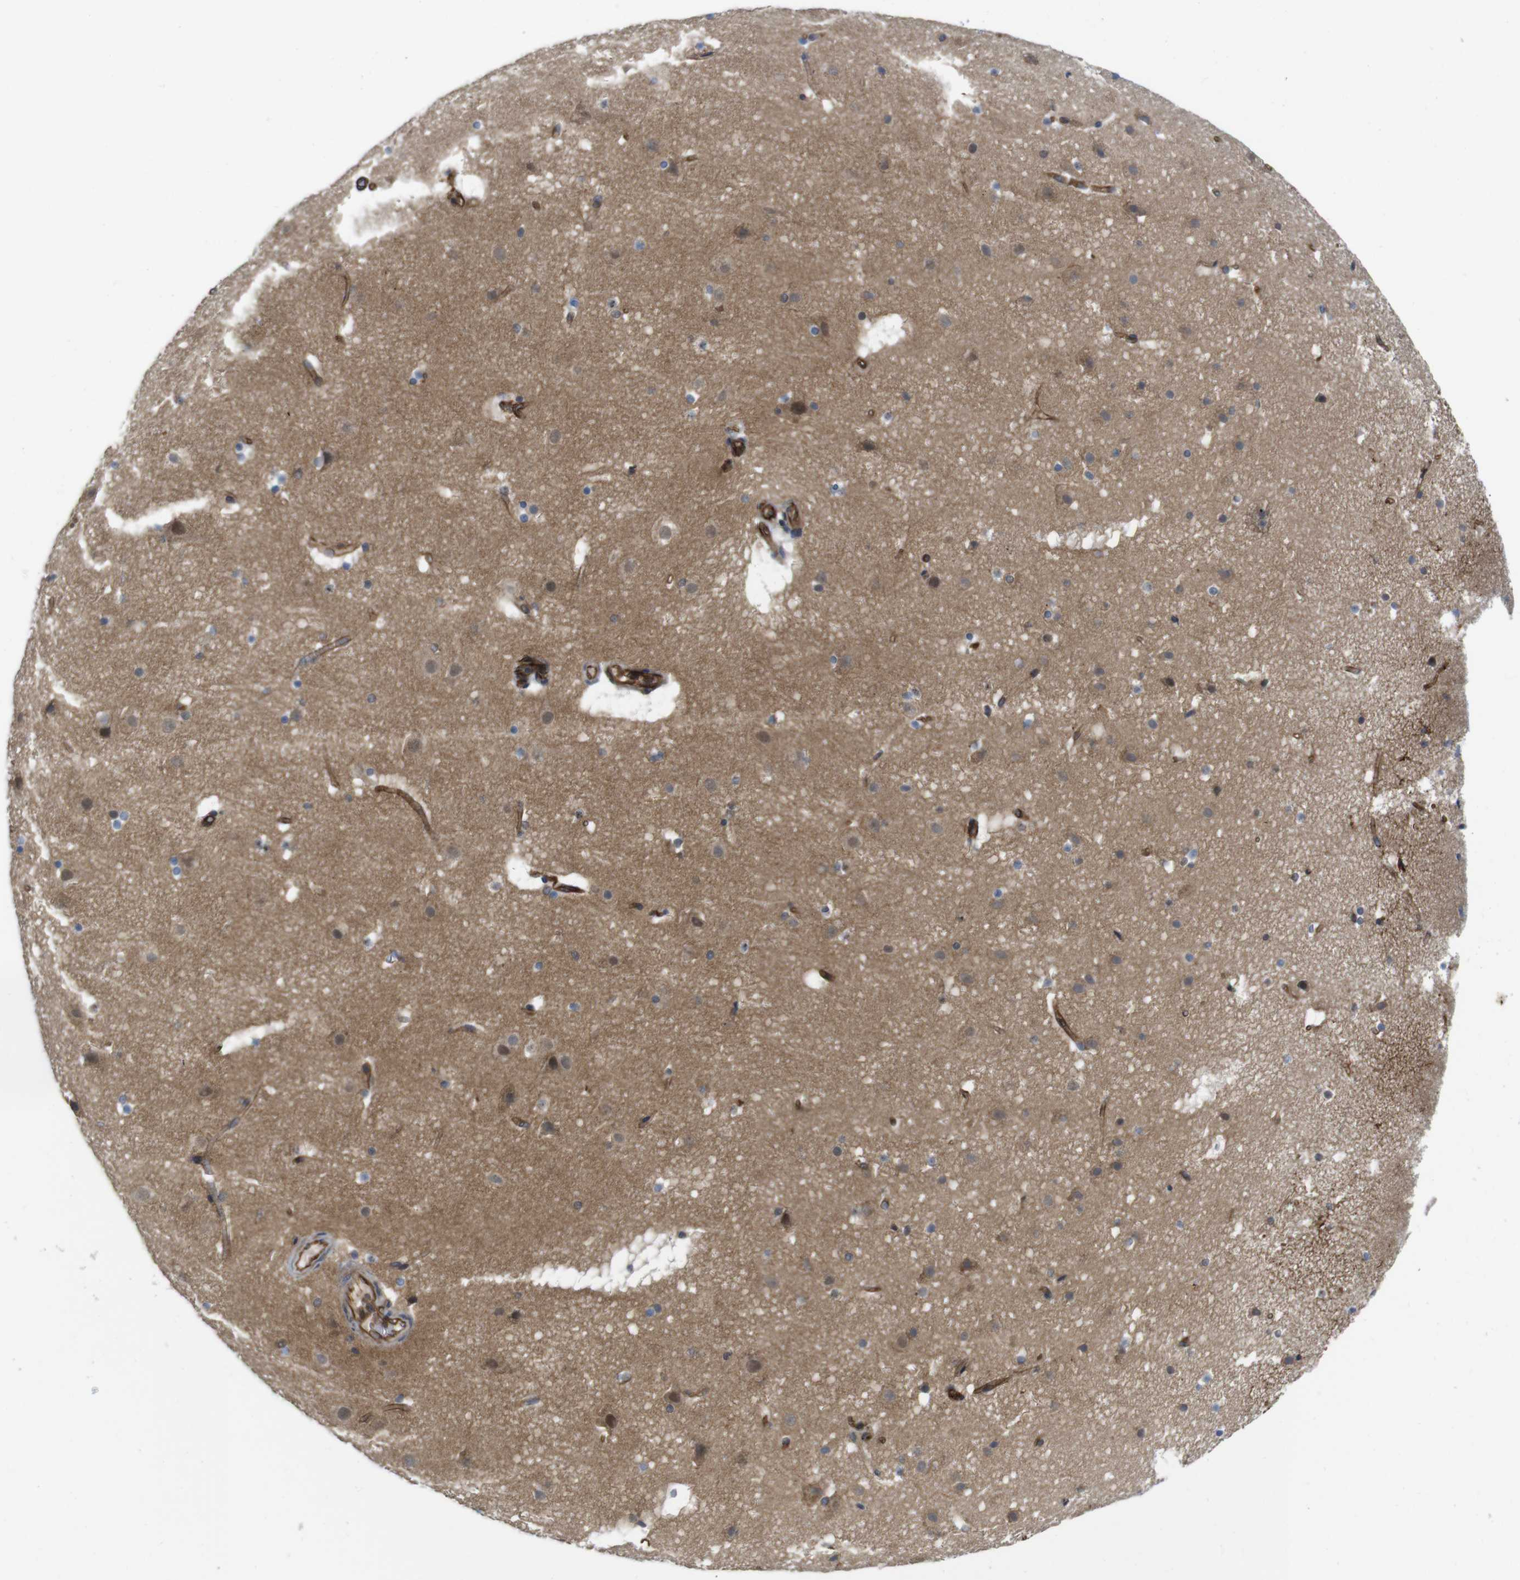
{"staining": {"intensity": "strong", "quantity": ">75%", "location": "cytoplasmic/membranous"}, "tissue": "cerebral cortex", "cell_type": "Endothelial cells", "image_type": "normal", "snomed": [{"axis": "morphology", "description": "Normal tissue, NOS"}, {"axis": "topography", "description": "Cerebral cortex"}], "caption": "Protein expression analysis of benign human cerebral cortex reveals strong cytoplasmic/membranous expression in approximately >75% of endothelial cells.", "gene": "ZDHHC5", "patient": {"sex": "male", "age": 45}}